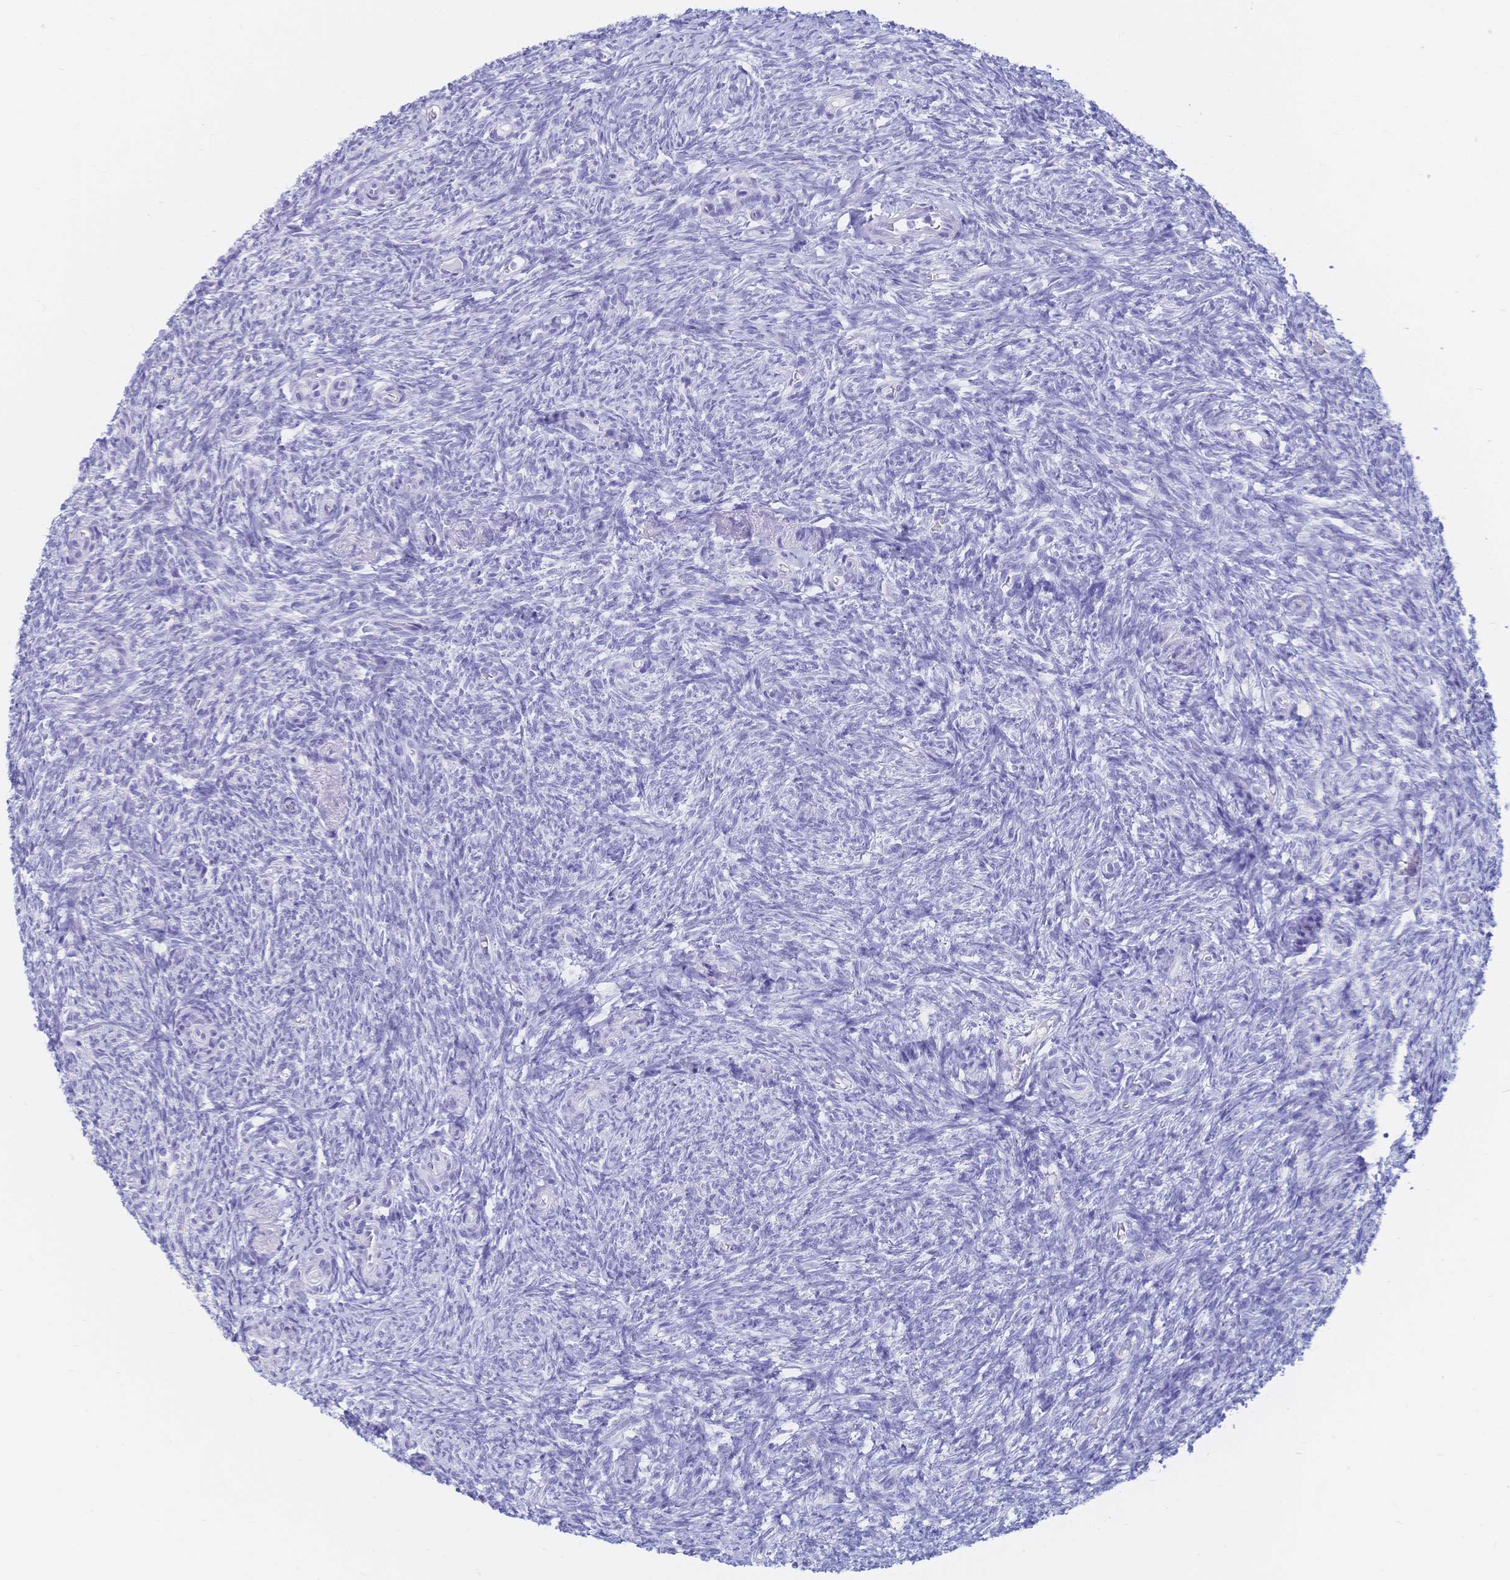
{"staining": {"intensity": "negative", "quantity": "none", "location": "none"}, "tissue": "ovary", "cell_type": "Follicle cells", "image_type": "normal", "snomed": [{"axis": "morphology", "description": "Normal tissue, NOS"}, {"axis": "topography", "description": "Ovary"}], "caption": "The photomicrograph shows no significant expression in follicle cells of ovary.", "gene": "MEP1B", "patient": {"sex": "female", "age": 39}}